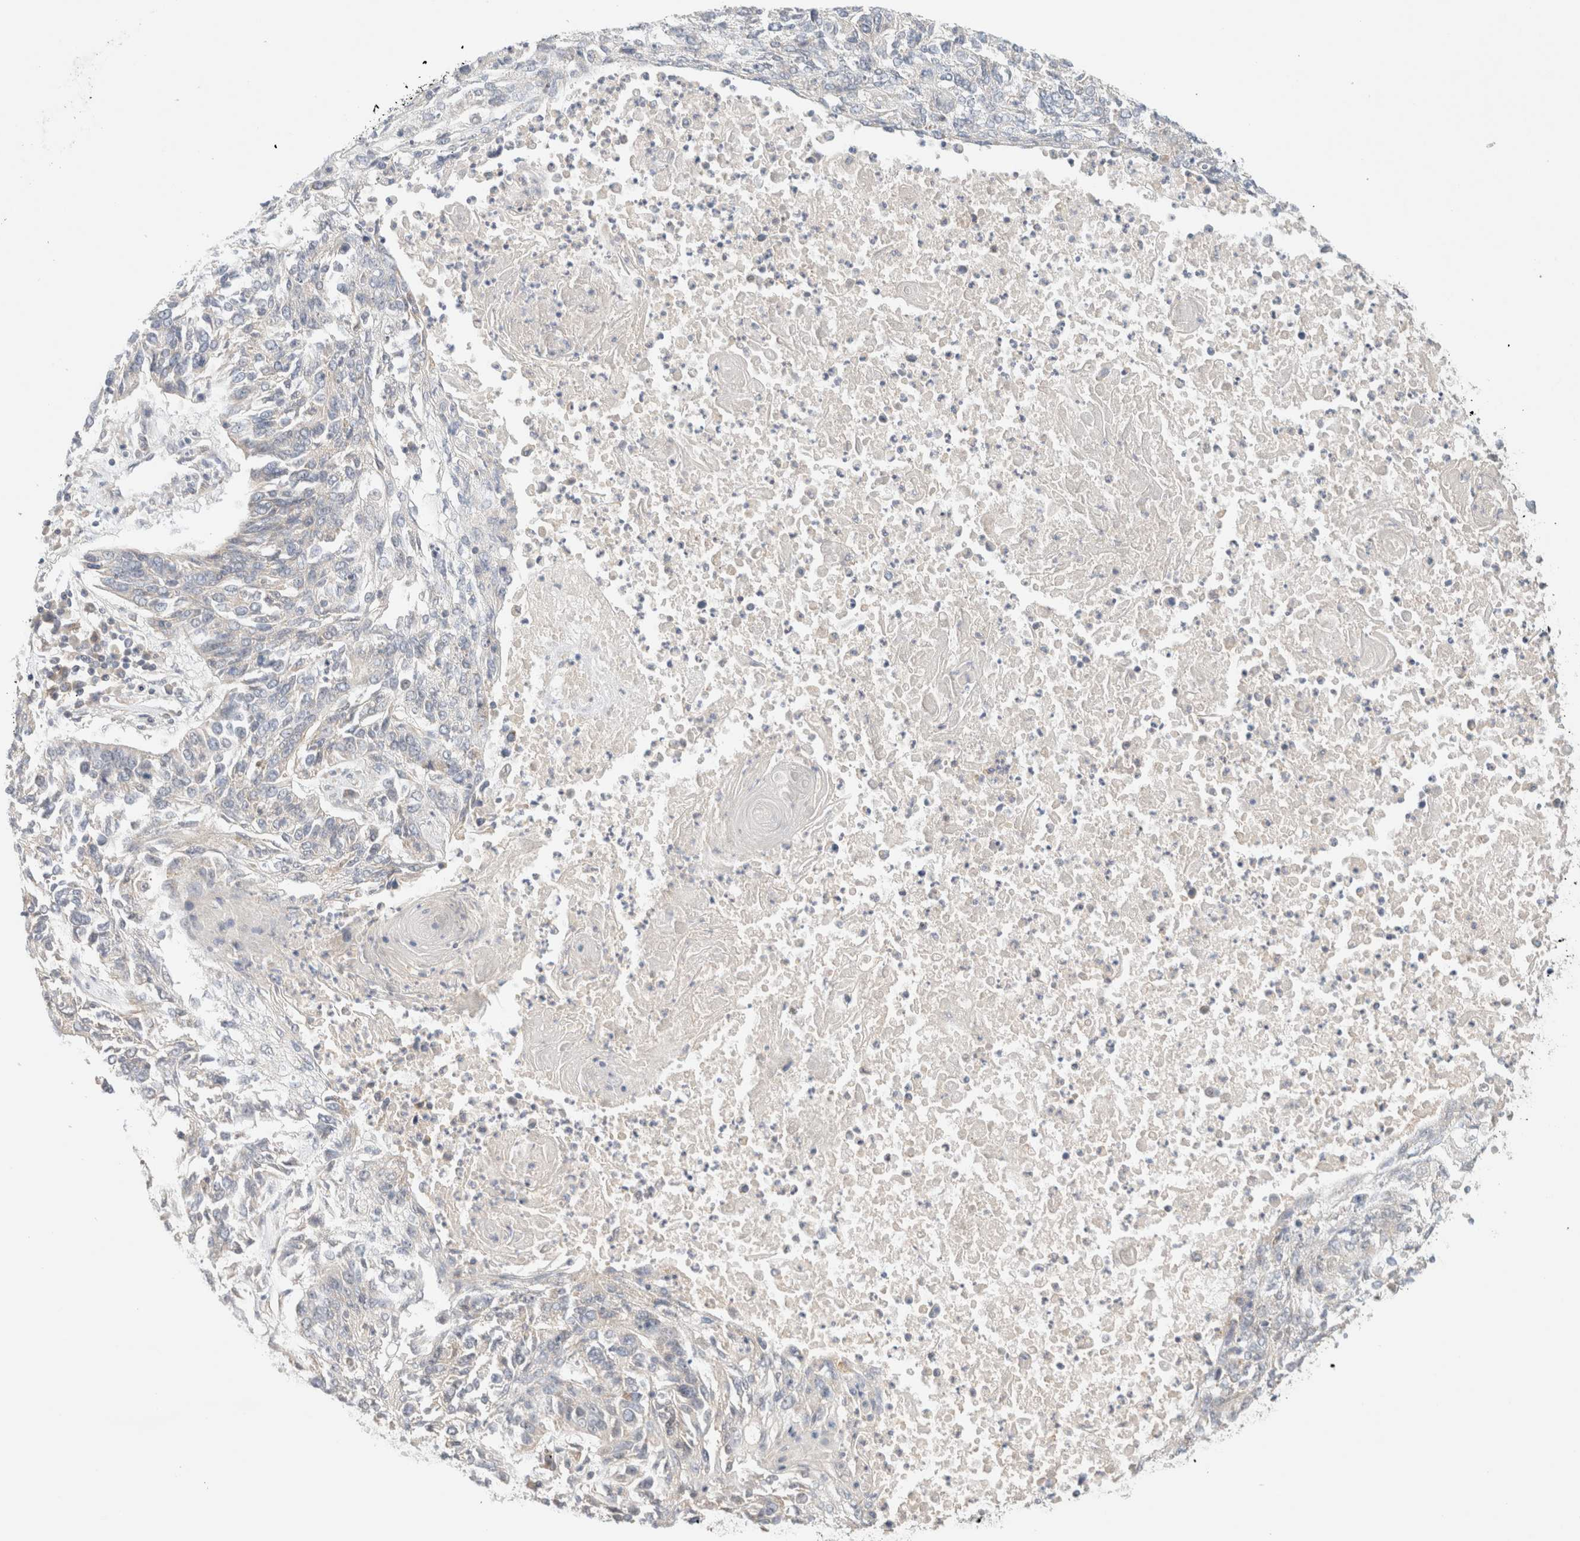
{"staining": {"intensity": "negative", "quantity": "none", "location": "none"}, "tissue": "lung cancer", "cell_type": "Tumor cells", "image_type": "cancer", "snomed": [{"axis": "morphology", "description": "Normal tissue, NOS"}, {"axis": "morphology", "description": "Squamous cell carcinoma, NOS"}, {"axis": "topography", "description": "Cartilage tissue"}, {"axis": "topography", "description": "Bronchus"}, {"axis": "topography", "description": "Lung"}], "caption": "Protein analysis of lung cancer (squamous cell carcinoma) demonstrates no significant staining in tumor cells.", "gene": "MRM3", "patient": {"sex": "female", "age": 49}}